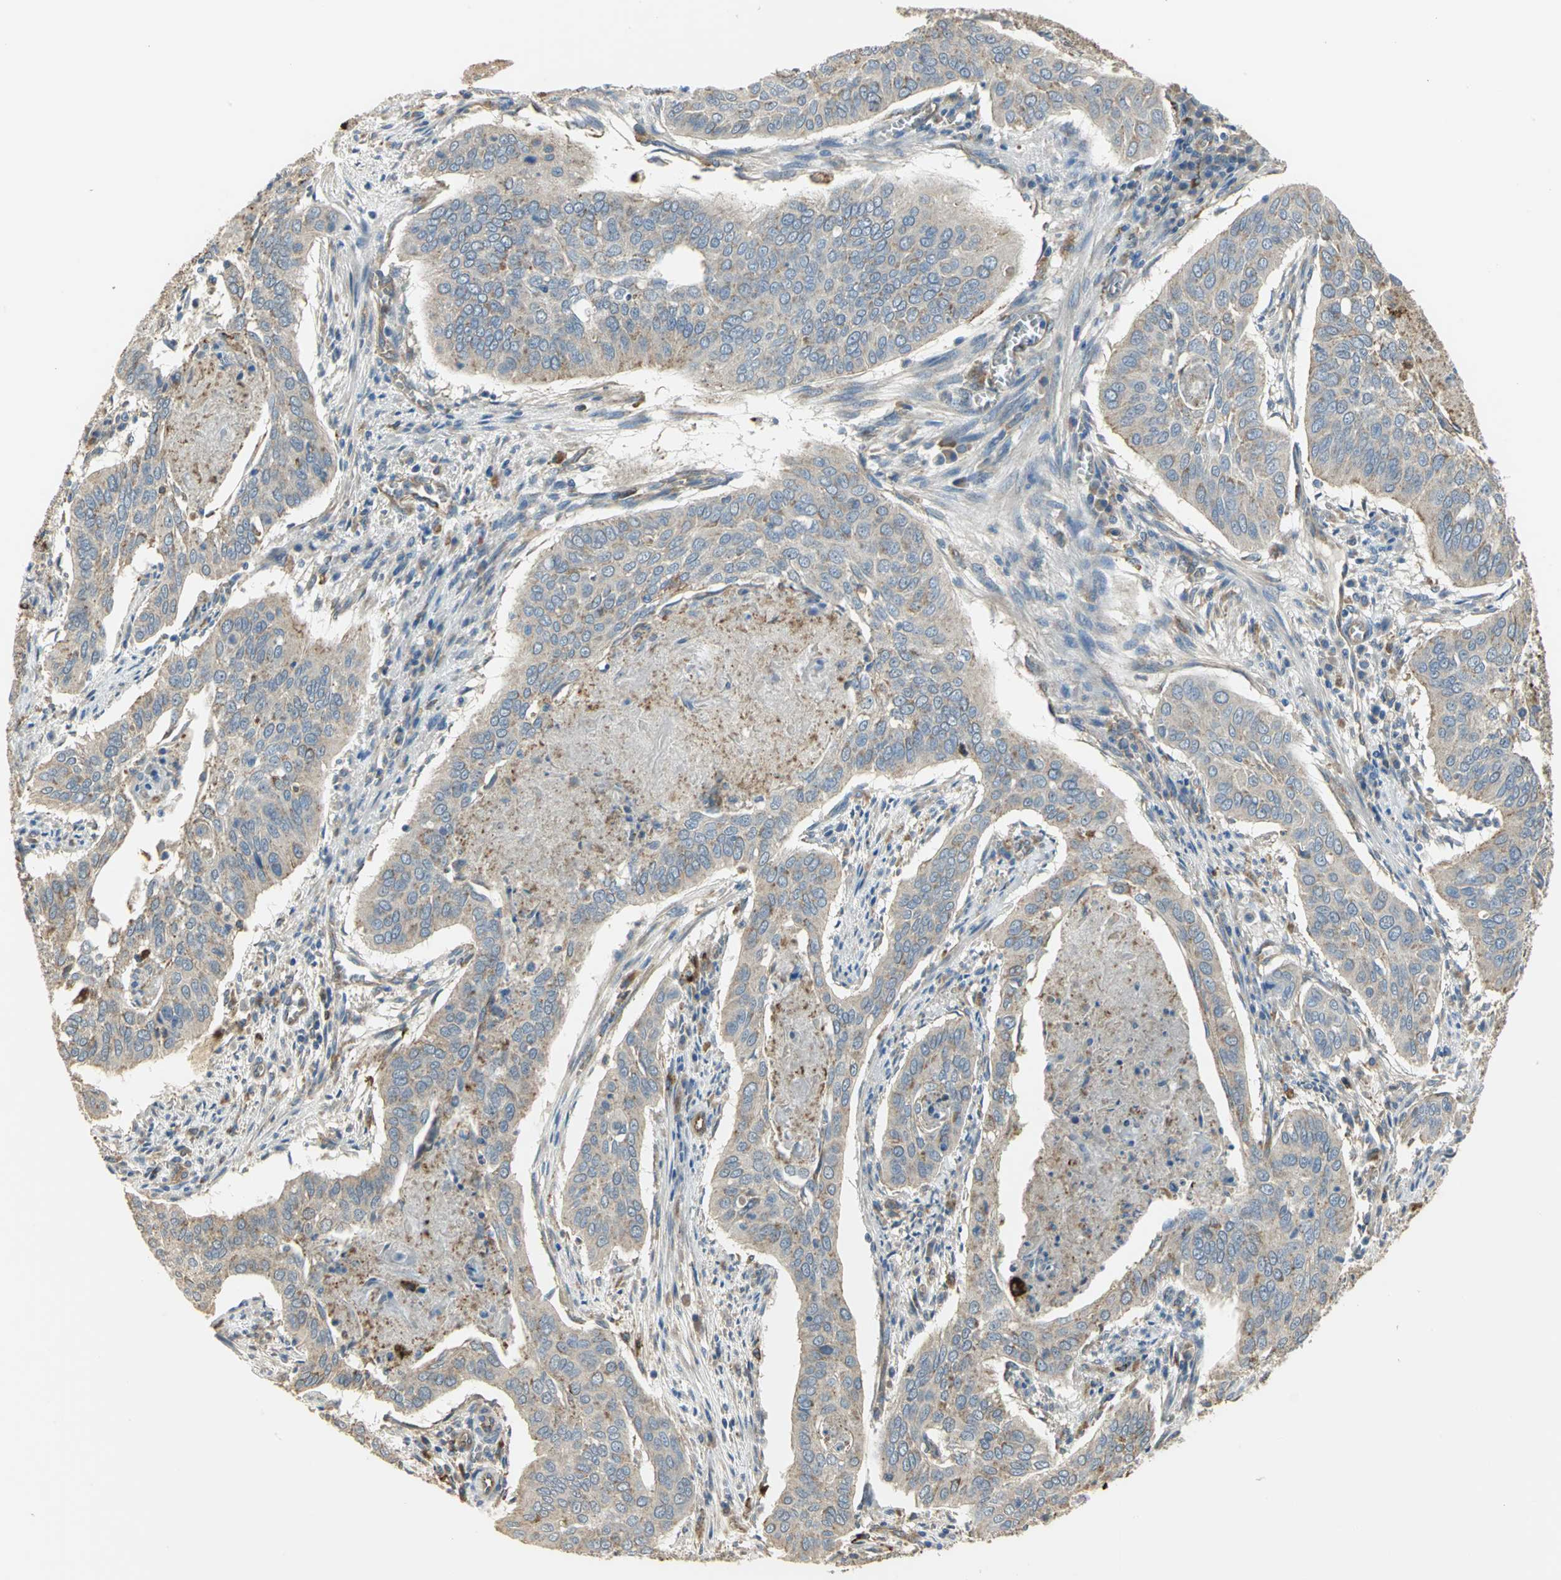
{"staining": {"intensity": "negative", "quantity": "none", "location": "none"}, "tissue": "cervical cancer", "cell_type": "Tumor cells", "image_type": "cancer", "snomed": [{"axis": "morphology", "description": "Squamous cell carcinoma, NOS"}, {"axis": "topography", "description": "Cervix"}], "caption": "DAB (3,3'-diaminobenzidine) immunohistochemical staining of cervical cancer (squamous cell carcinoma) displays no significant staining in tumor cells. The staining is performed using DAB (3,3'-diaminobenzidine) brown chromogen with nuclei counter-stained in using hematoxylin.", "gene": "DIAPH2", "patient": {"sex": "female", "age": 39}}